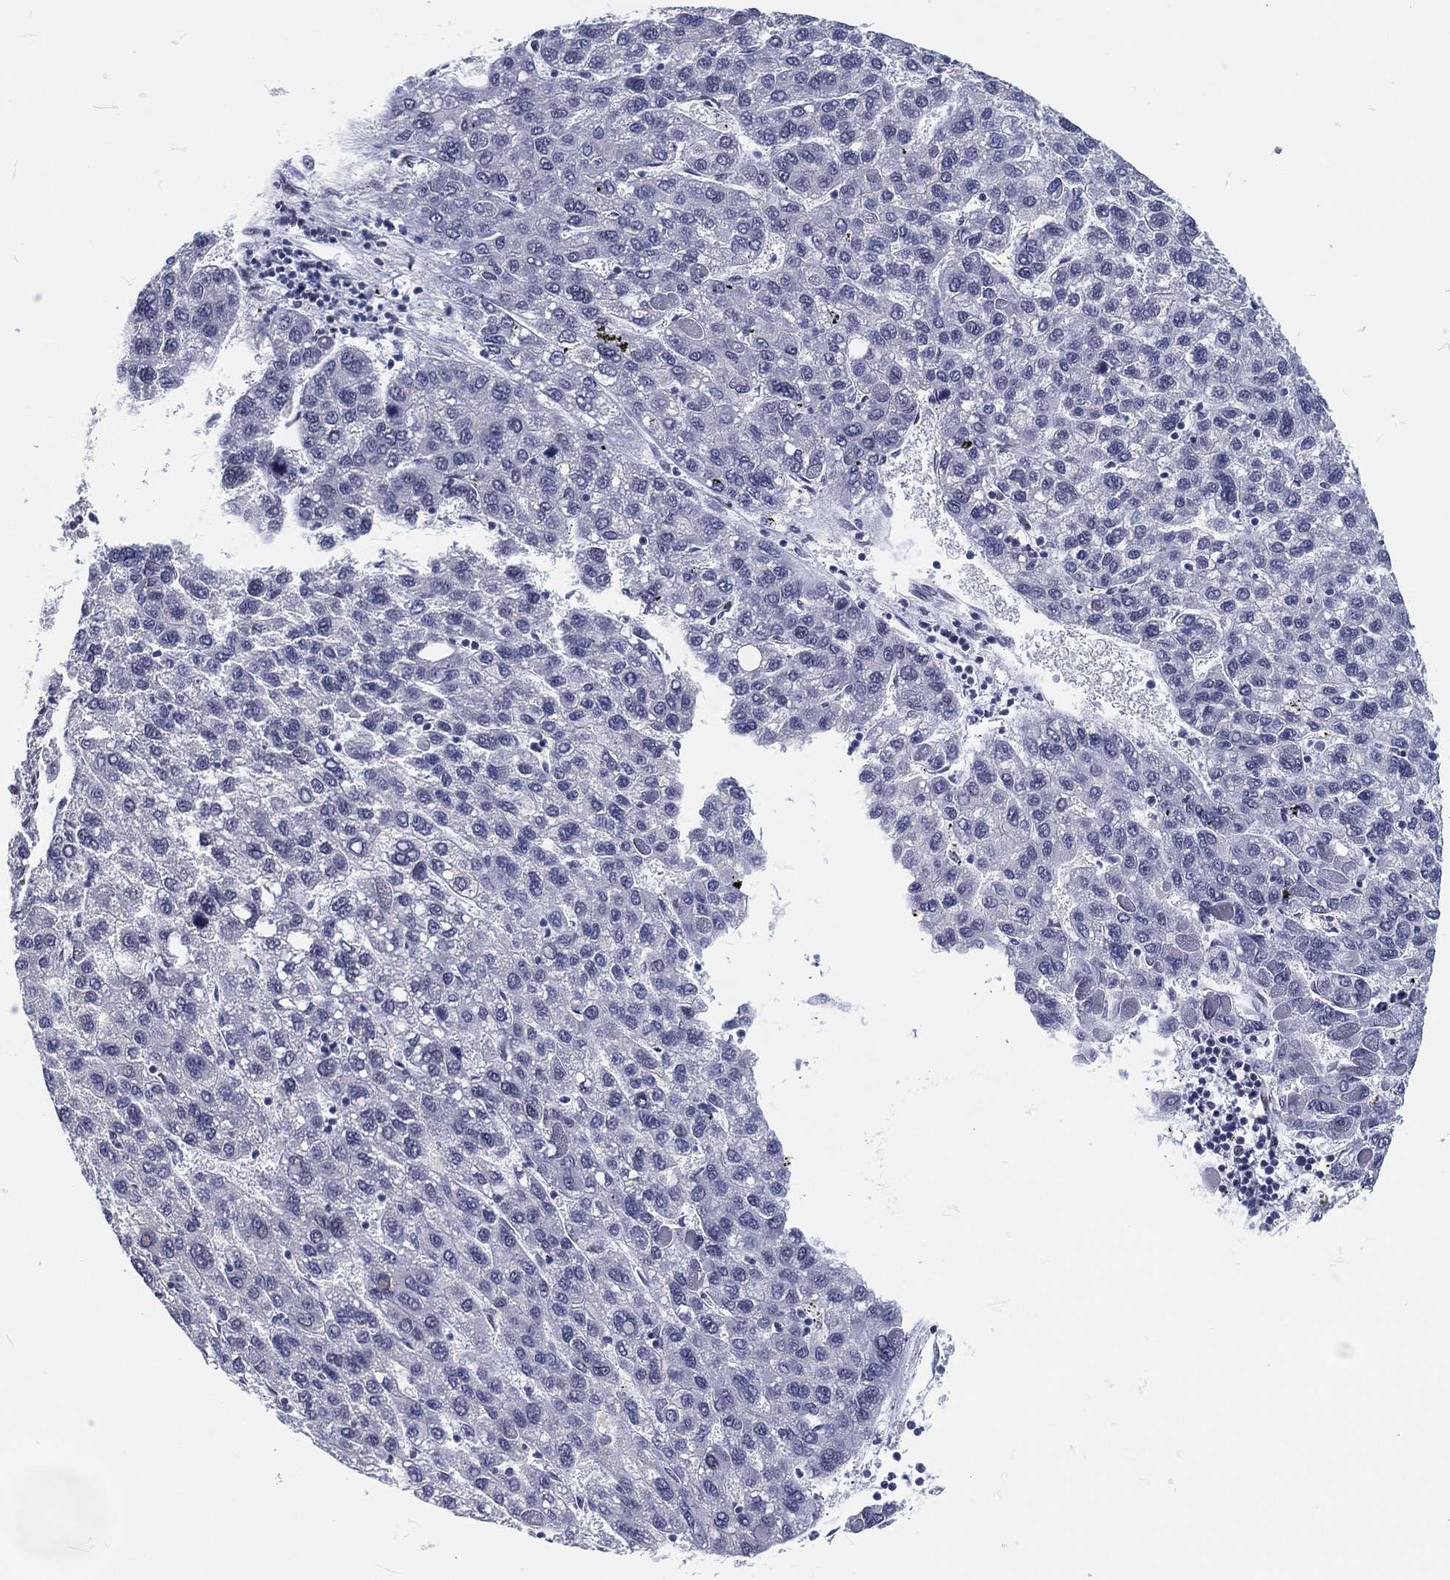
{"staining": {"intensity": "negative", "quantity": "none", "location": "none"}, "tissue": "liver cancer", "cell_type": "Tumor cells", "image_type": "cancer", "snomed": [{"axis": "morphology", "description": "Carcinoma, Hepatocellular, NOS"}, {"axis": "topography", "description": "Liver"}], "caption": "DAB (3,3'-diaminobenzidine) immunohistochemical staining of human liver hepatocellular carcinoma reveals no significant positivity in tumor cells.", "gene": "MAPK8IP1", "patient": {"sex": "female", "age": 82}}